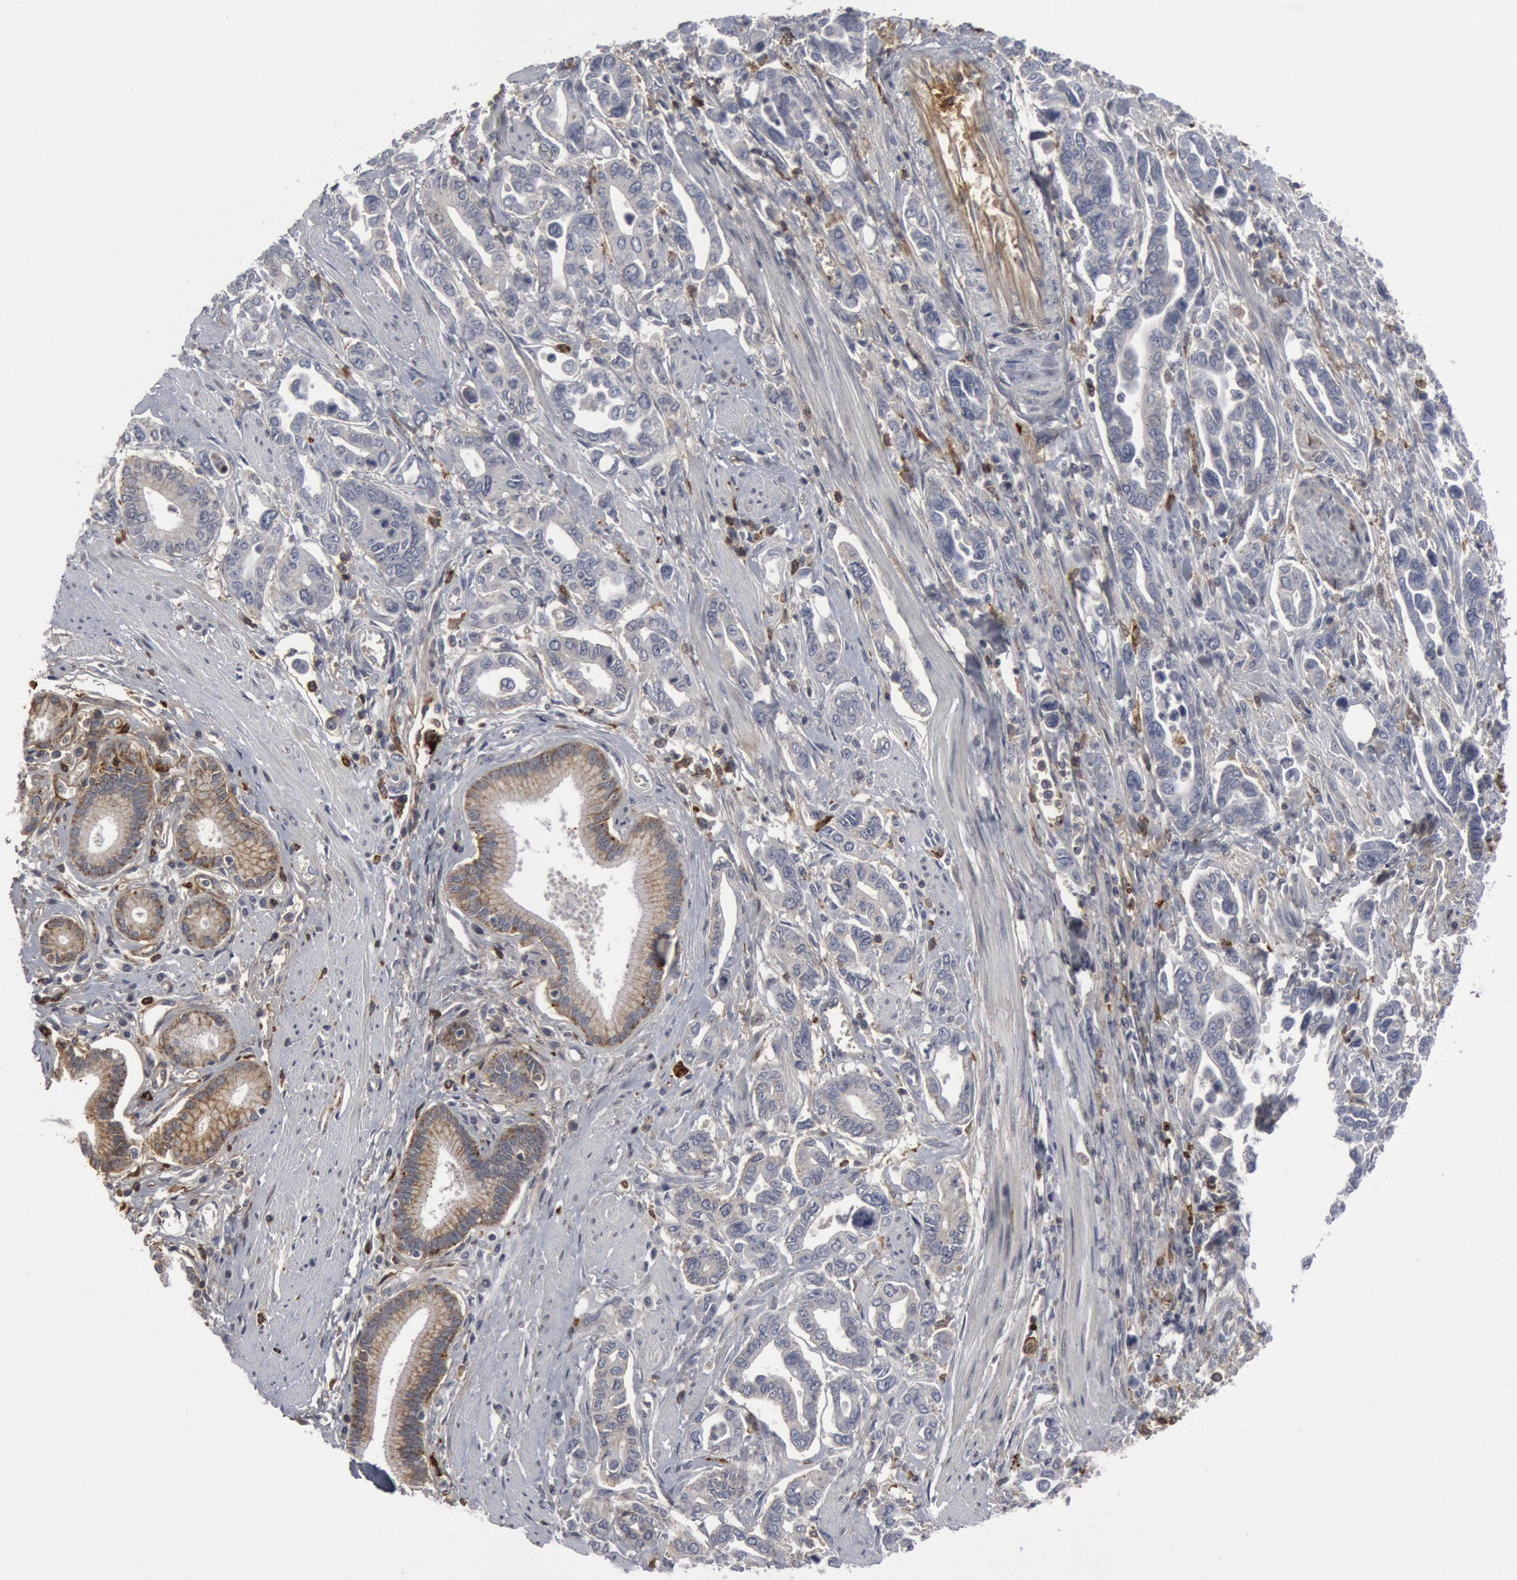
{"staining": {"intensity": "negative", "quantity": "none", "location": "none"}, "tissue": "pancreatic cancer", "cell_type": "Tumor cells", "image_type": "cancer", "snomed": [{"axis": "morphology", "description": "Adenocarcinoma, NOS"}, {"axis": "topography", "description": "Pancreas"}], "caption": "Immunohistochemistry photomicrograph of human pancreatic adenocarcinoma stained for a protein (brown), which displays no positivity in tumor cells.", "gene": "C1QC", "patient": {"sex": "female", "age": 57}}